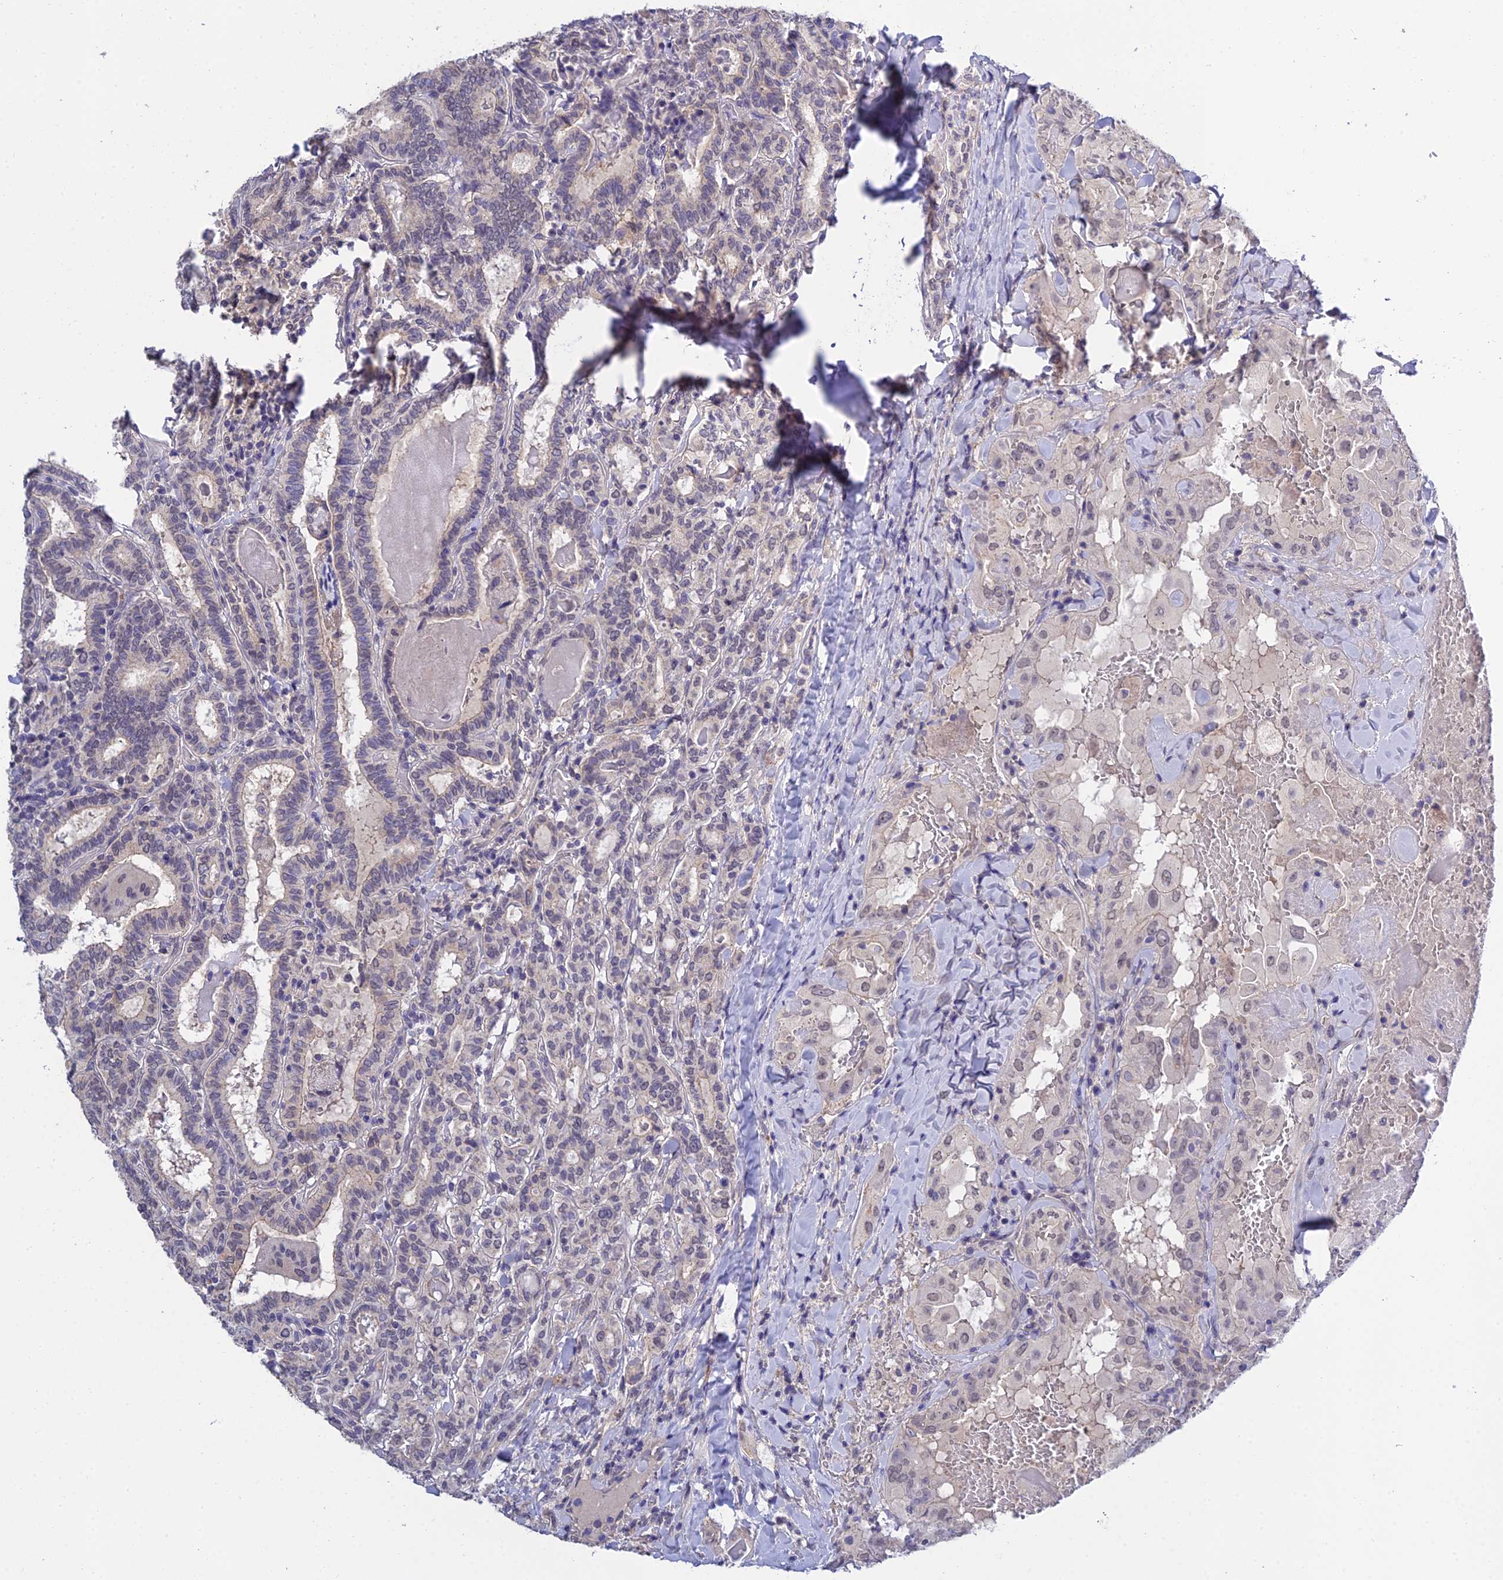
{"staining": {"intensity": "negative", "quantity": "none", "location": "none"}, "tissue": "thyroid cancer", "cell_type": "Tumor cells", "image_type": "cancer", "snomed": [{"axis": "morphology", "description": "Papillary adenocarcinoma, NOS"}, {"axis": "topography", "description": "Thyroid gland"}], "caption": "Immunohistochemical staining of human thyroid cancer (papillary adenocarcinoma) shows no significant expression in tumor cells.", "gene": "HOXB1", "patient": {"sex": "female", "age": 72}}